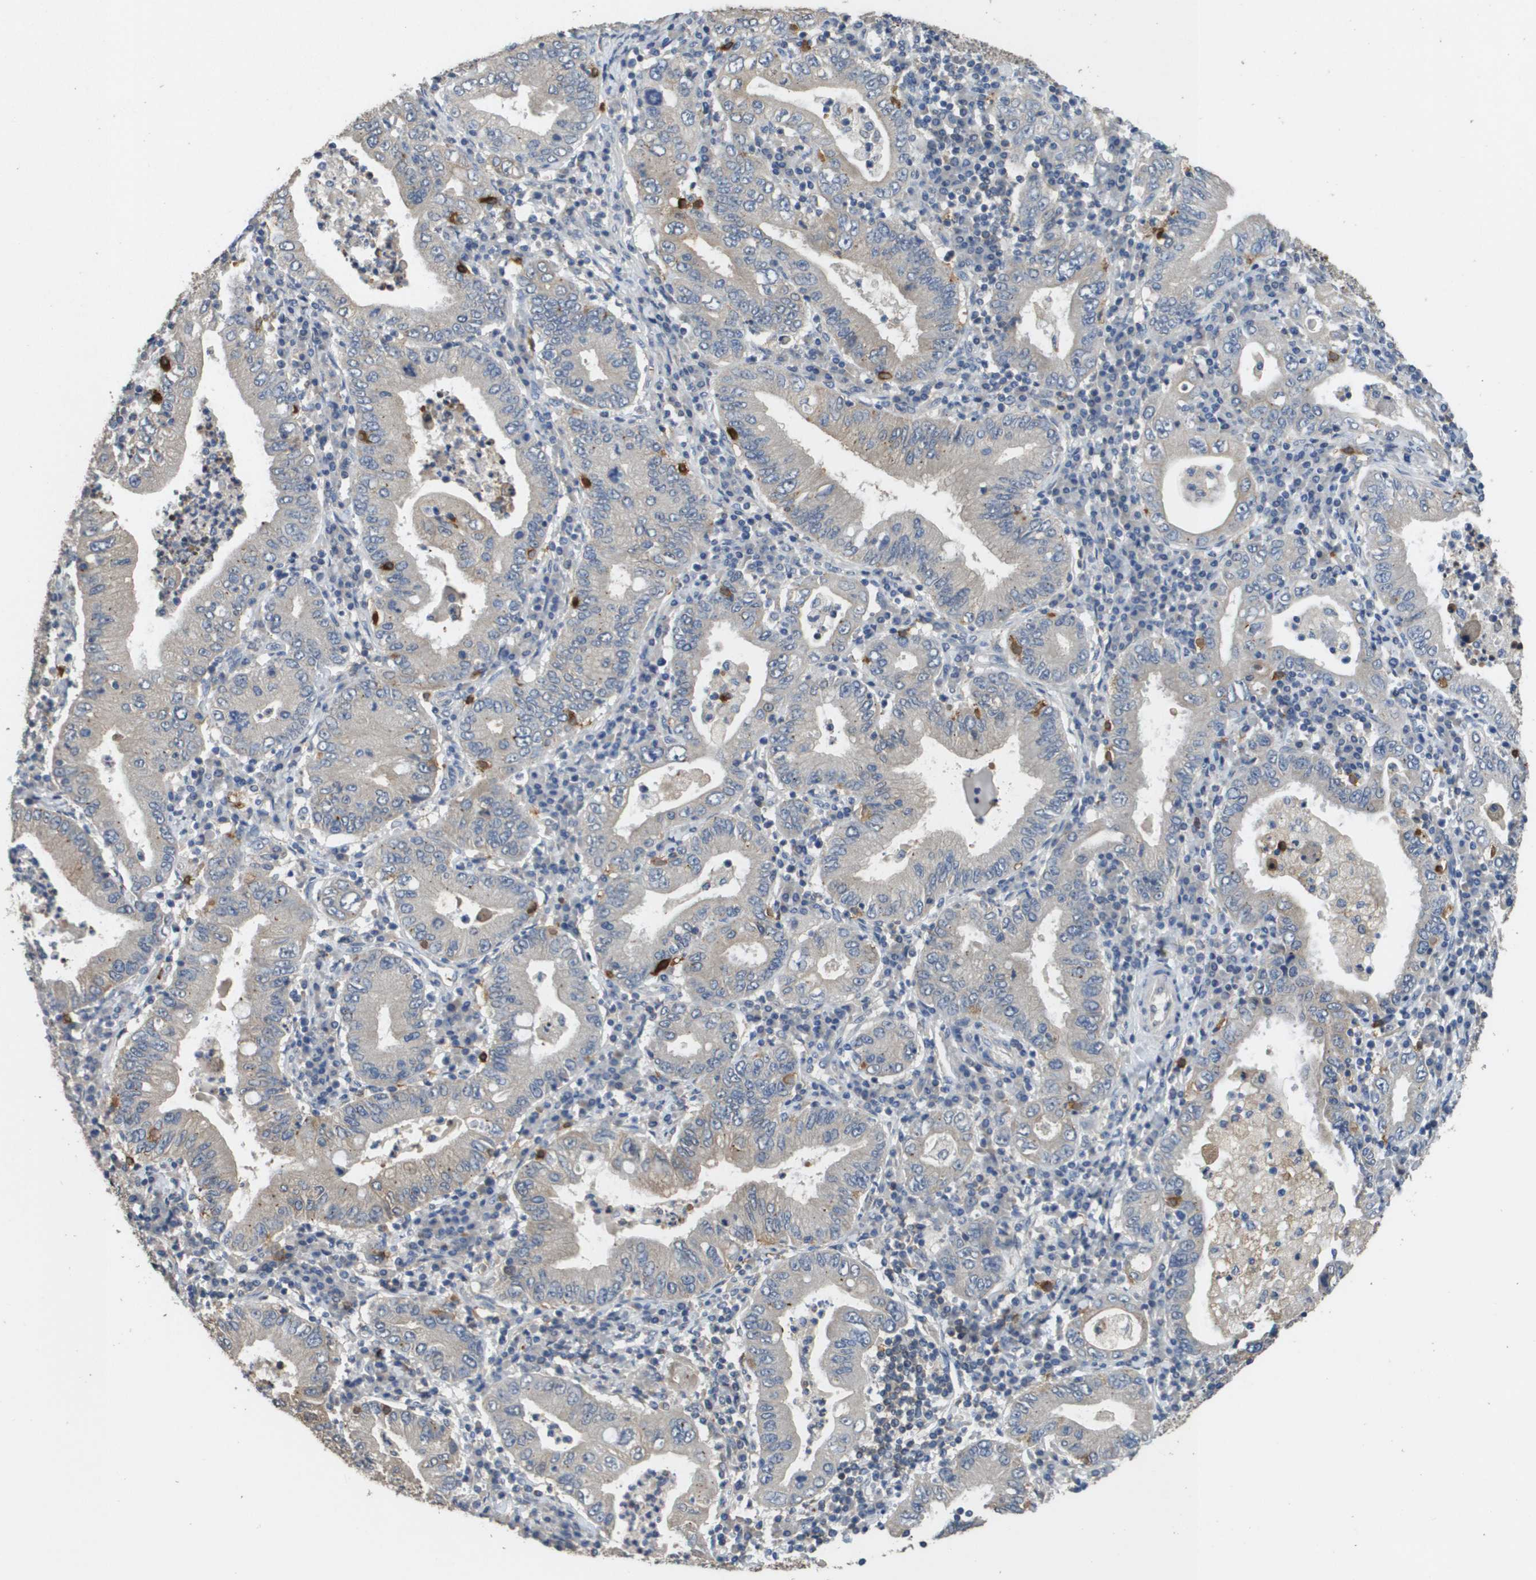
{"staining": {"intensity": "weak", "quantity": "<25%", "location": "cytoplasmic/membranous"}, "tissue": "stomach cancer", "cell_type": "Tumor cells", "image_type": "cancer", "snomed": [{"axis": "morphology", "description": "Normal tissue, NOS"}, {"axis": "morphology", "description": "Adenocarcinoma, NOS"}, {"axis": "topography", "description": "Esophagus"}, {"axis": "topography", "description": "Stomach, upper"}, {"axis": "topography", "description": "Peripheral nerve tissue"}], "caption": "A high-resolution histopathology image shows IHC staining of stomach adenocarcinoma, which reveals no significant staining in tumor cells. The staining is performed using DAB brown chromogen with nuclei counter-stained in using hematoxylin.", "gene": "RAB27B", "patient": {"sex": "male", "age": 62}}